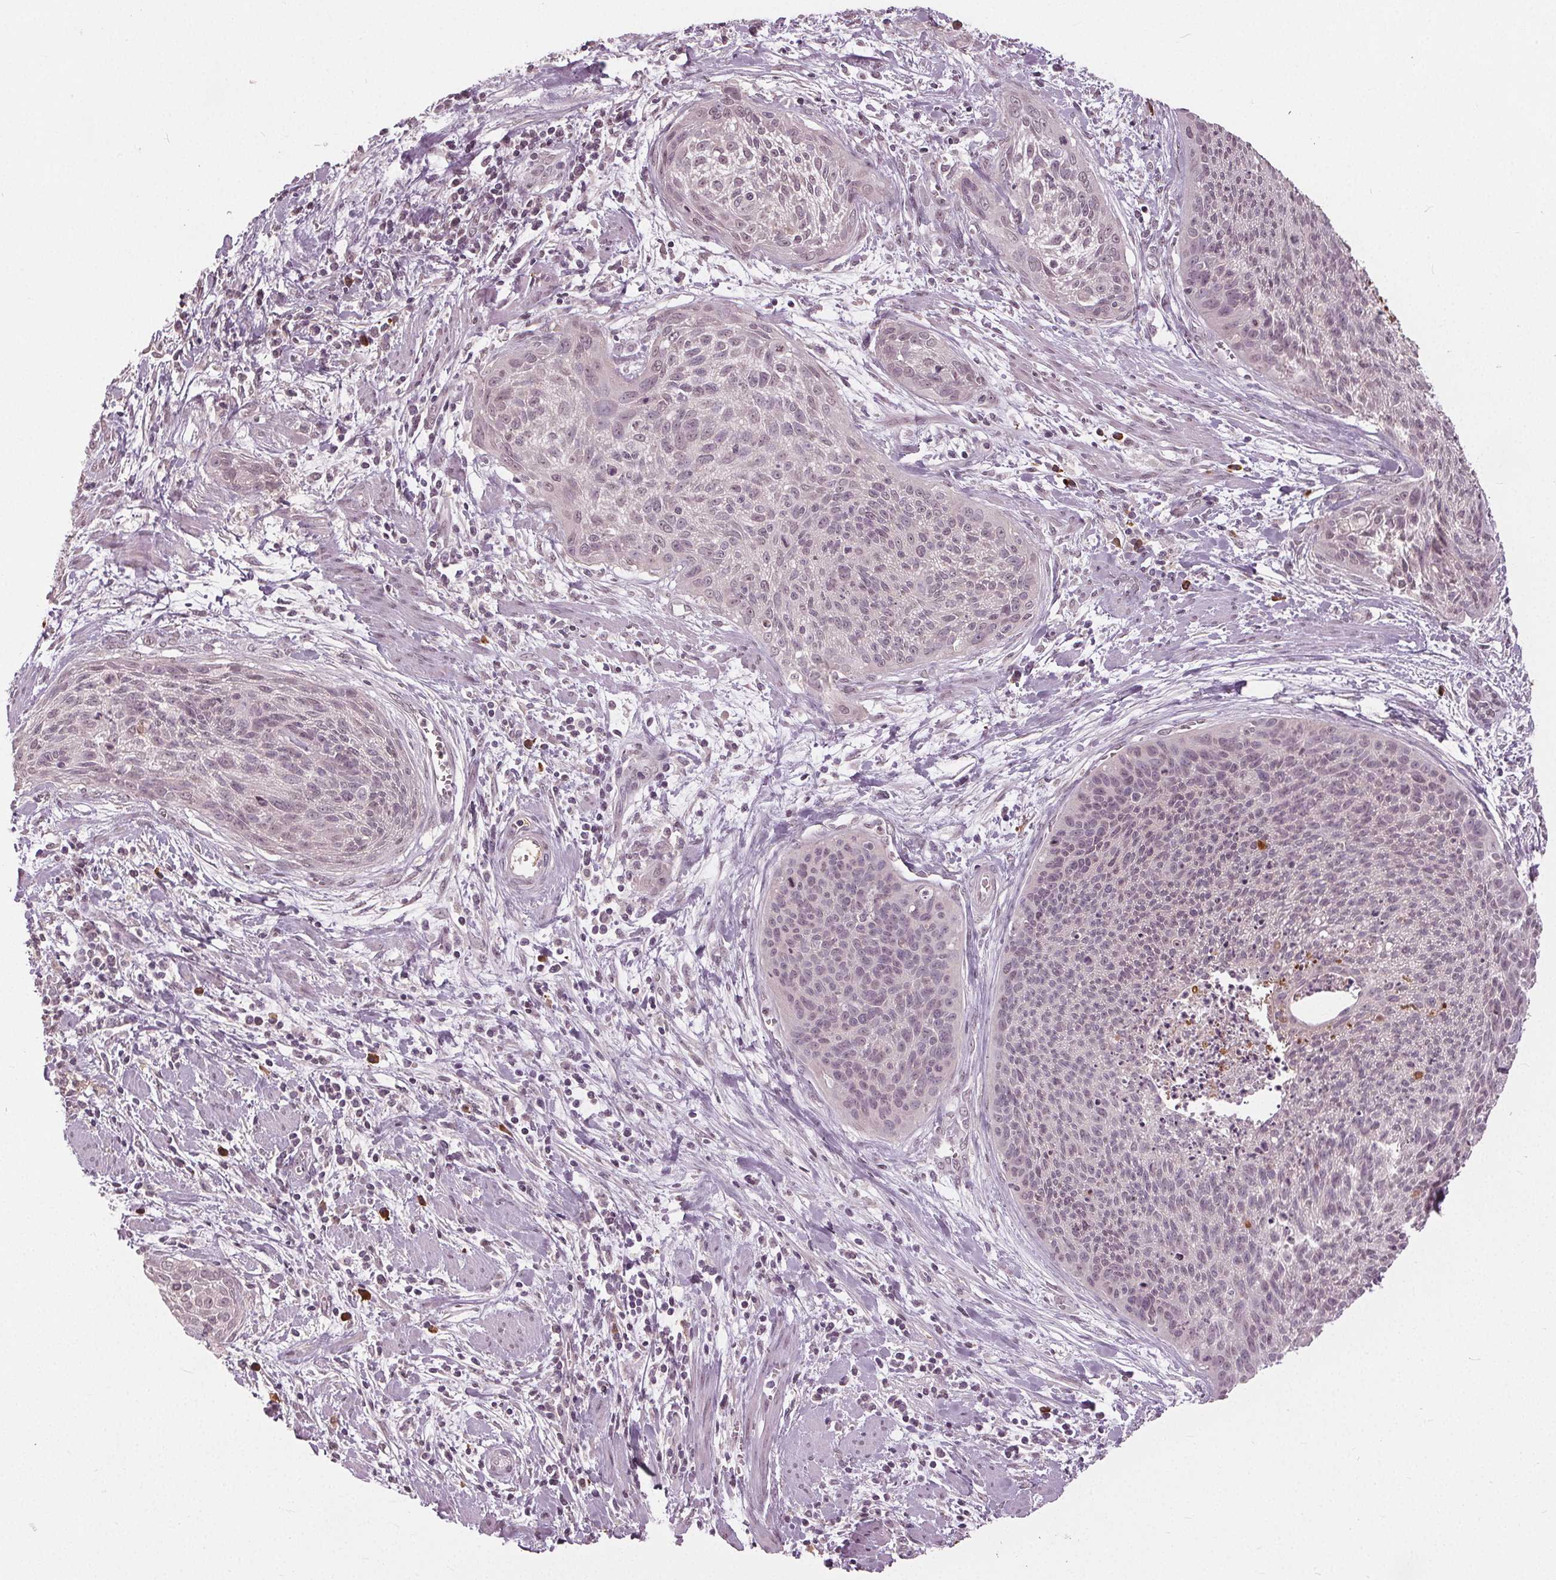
{"staining": {"intensity": "negative", "quantity": "none", "location": "none"}, "tissue": "cervical cancer", "cell_type": "Tumor cells", "image_type": "cancer", "snomed": [{"axis": "morphology", "description": "Squamous cell carcinoma, NOS"}, {"axis": "topography", "description": "Cervix"}], "caption": "Tumor cells are negative for brown protein staining in cervical cancer (squamous cell carcinoma).", "gene": "CXCL16", "patient": {"sex": "female", "age": 55}}